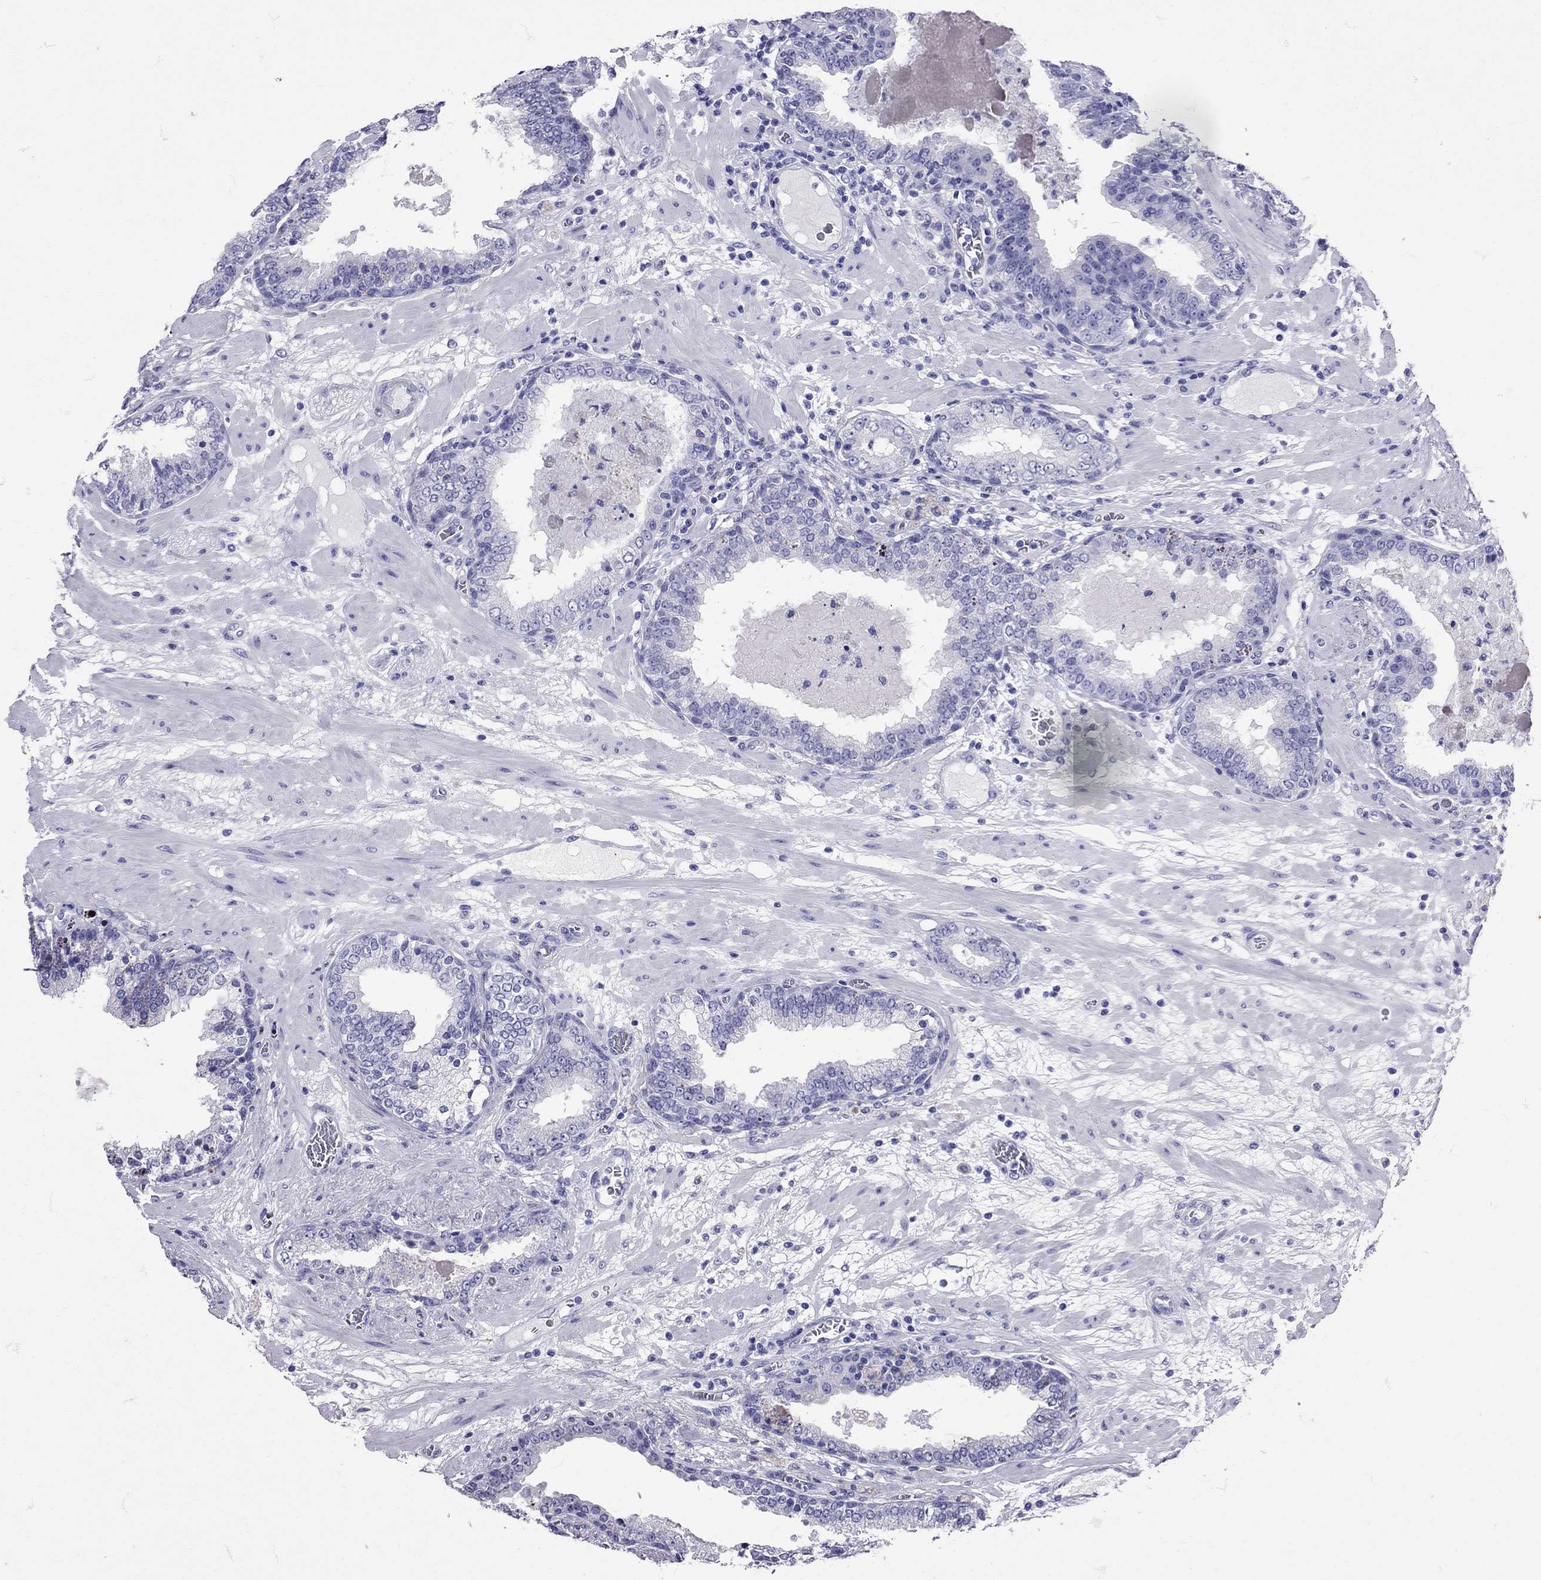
{"staining": {"intensity": "negative", "quantity": "none", "location": "none"}, "tissue": "prostate cancer", "cell_type": "Tumor cells", "image_type": "cancer", "snomed": [{"axis": "morphology", "description": "Adenocarcinoma, Low grade"}, {"axis": "topography", "description": "Prostate"}], "caption": "Immunohistochemistry image of human prostate low-grade adenocarcinoma stained for a protein (brown), which exhibits no expression in tumor cells.", "gene": "AVP", "patient": {"sex": "male", "age": 60}}